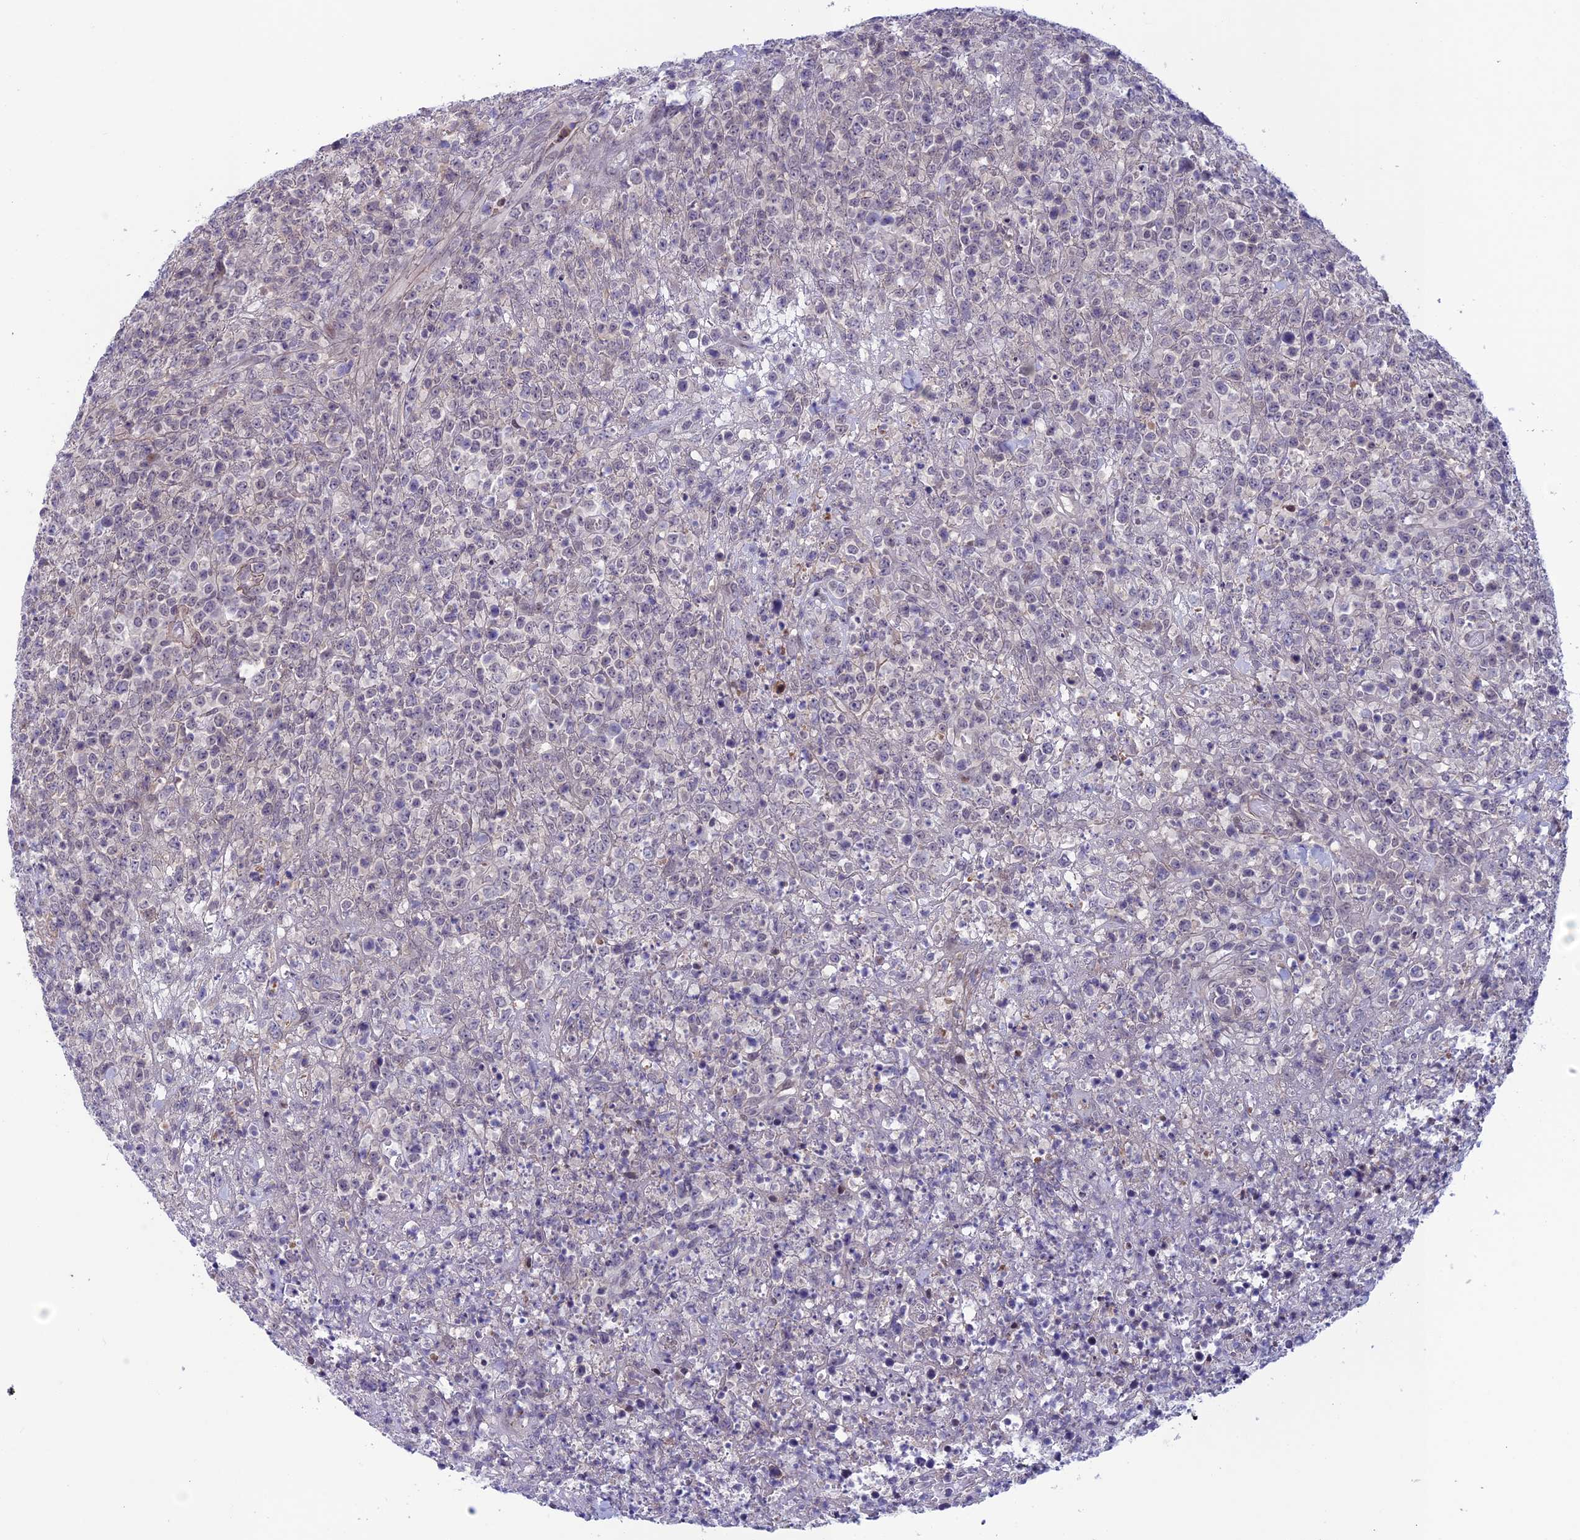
{"staining": {"intensity": "negative", "quantity": "none", "location": "none"}, "tissue": "lymphoma", "cell_type": "Tumor cells", "image_type": "cancer", "snomed": [{"axis": "morphology", "description": "Malignant lymphoma, non-Hodgkin's type, High grade"}, {"axis": "topography", "description": "Colon"}], "caption": "Immunohistochemistry (IHC) histopathology image of human high-grade malignant lymphoma, non-Hodgkin's type stained for a protein (brown), which reveals no positivity in tumor cells.", "gene": "FKBPL", "patient": {"sex": "female", "age": 53}}